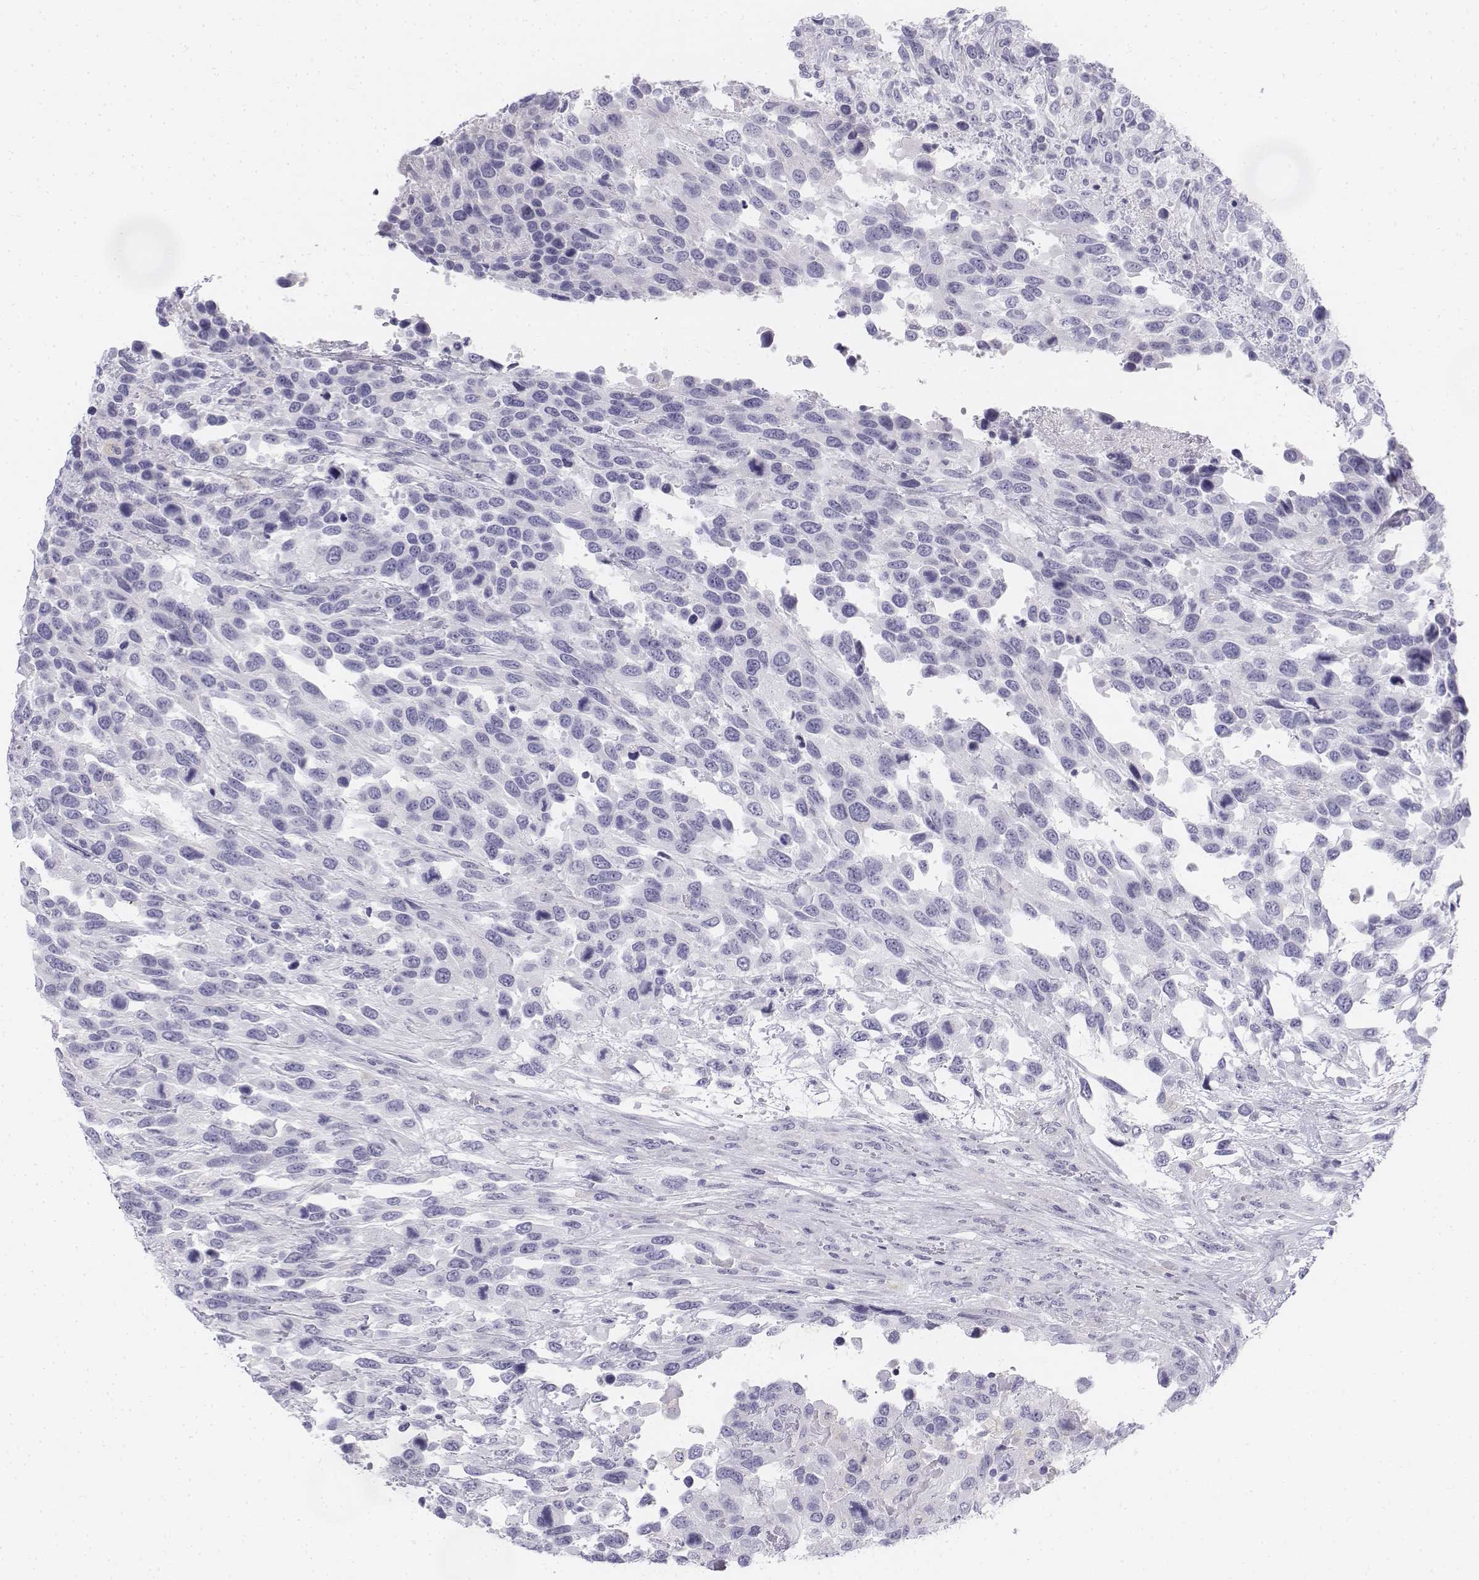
{"staining": {"intensity": "negative", "quantity": "none", "location": "none"}, "tissue": "urothelial cancer", "cell_type": "Tumor cells", "image_type": "cancer", "snomed": [{"axis": "morphology", "description": "Urothelial carcinoma, High grade"}, {"axis": "topography", "description": "Urinary bladder"}], "caption": "A histopathology image of human urothelial cancer is negative for staining in tumor cells. (DAB IHC, high magnification).", "gene": "TH", "patient": {"sex": "female", "age": 70}}